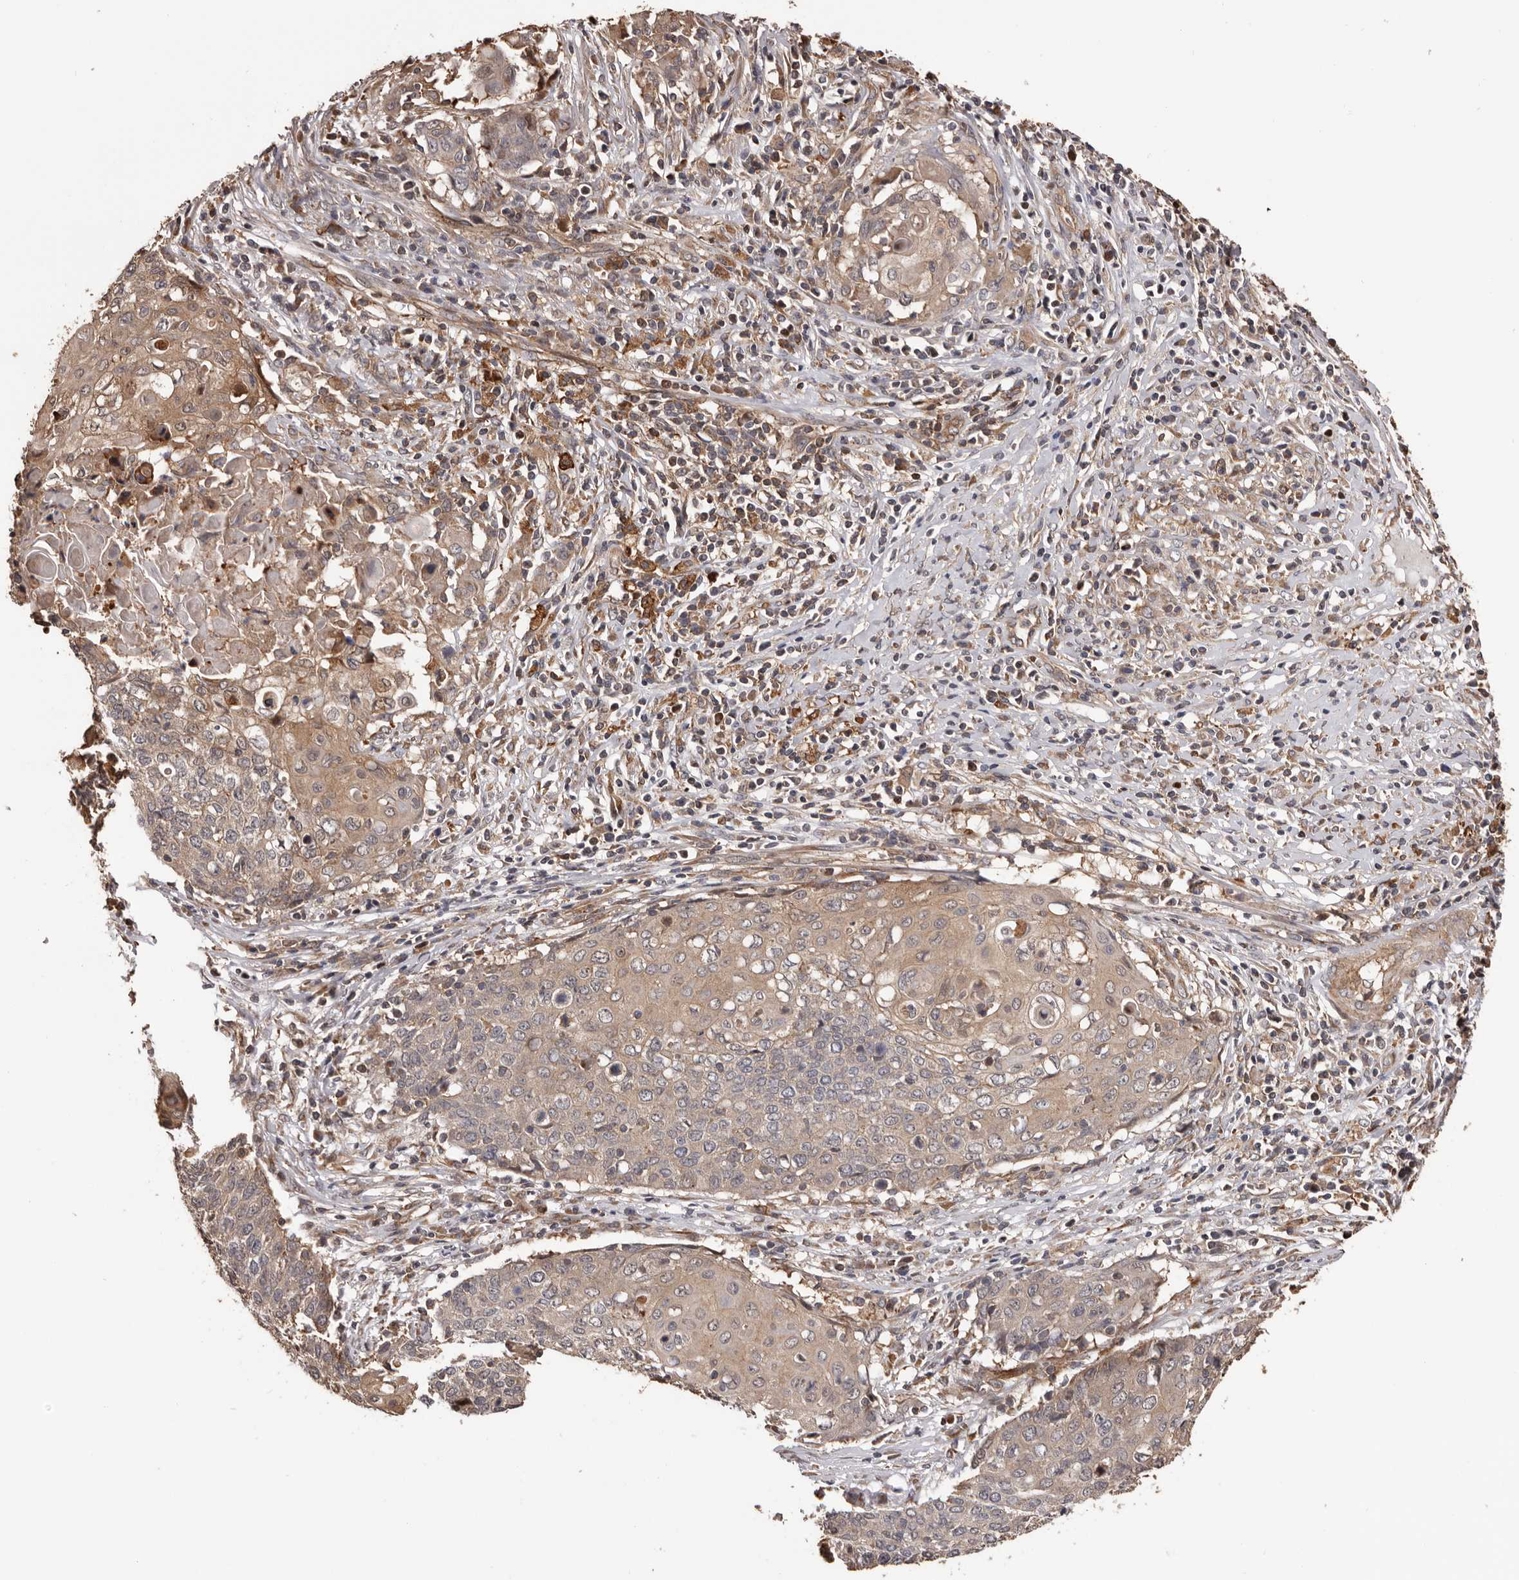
{"staining": {"intensity": "weak", "quantity": "25%-75%", "location": "cytoplasmic/membranous"}, "tissue": "cervical cancer", "cell_type": "Tumor cells", "image_type": "cancer", "snomed": [{"axis": "morphology", "description": "Squamous cell carcinoma, NOS"}, {"axis": "topography", "description": "Cervix"}], "caption": "An IHC image of neoplastic tissue is shown. Protein staining in brown highlights weak cytoplasmic/membranous positivity in cervical cancer (squamous cell carcinoma) within tumor cells.", "gene": "ADAMTS2", "patient": {"sex": "female", "age": 39}}